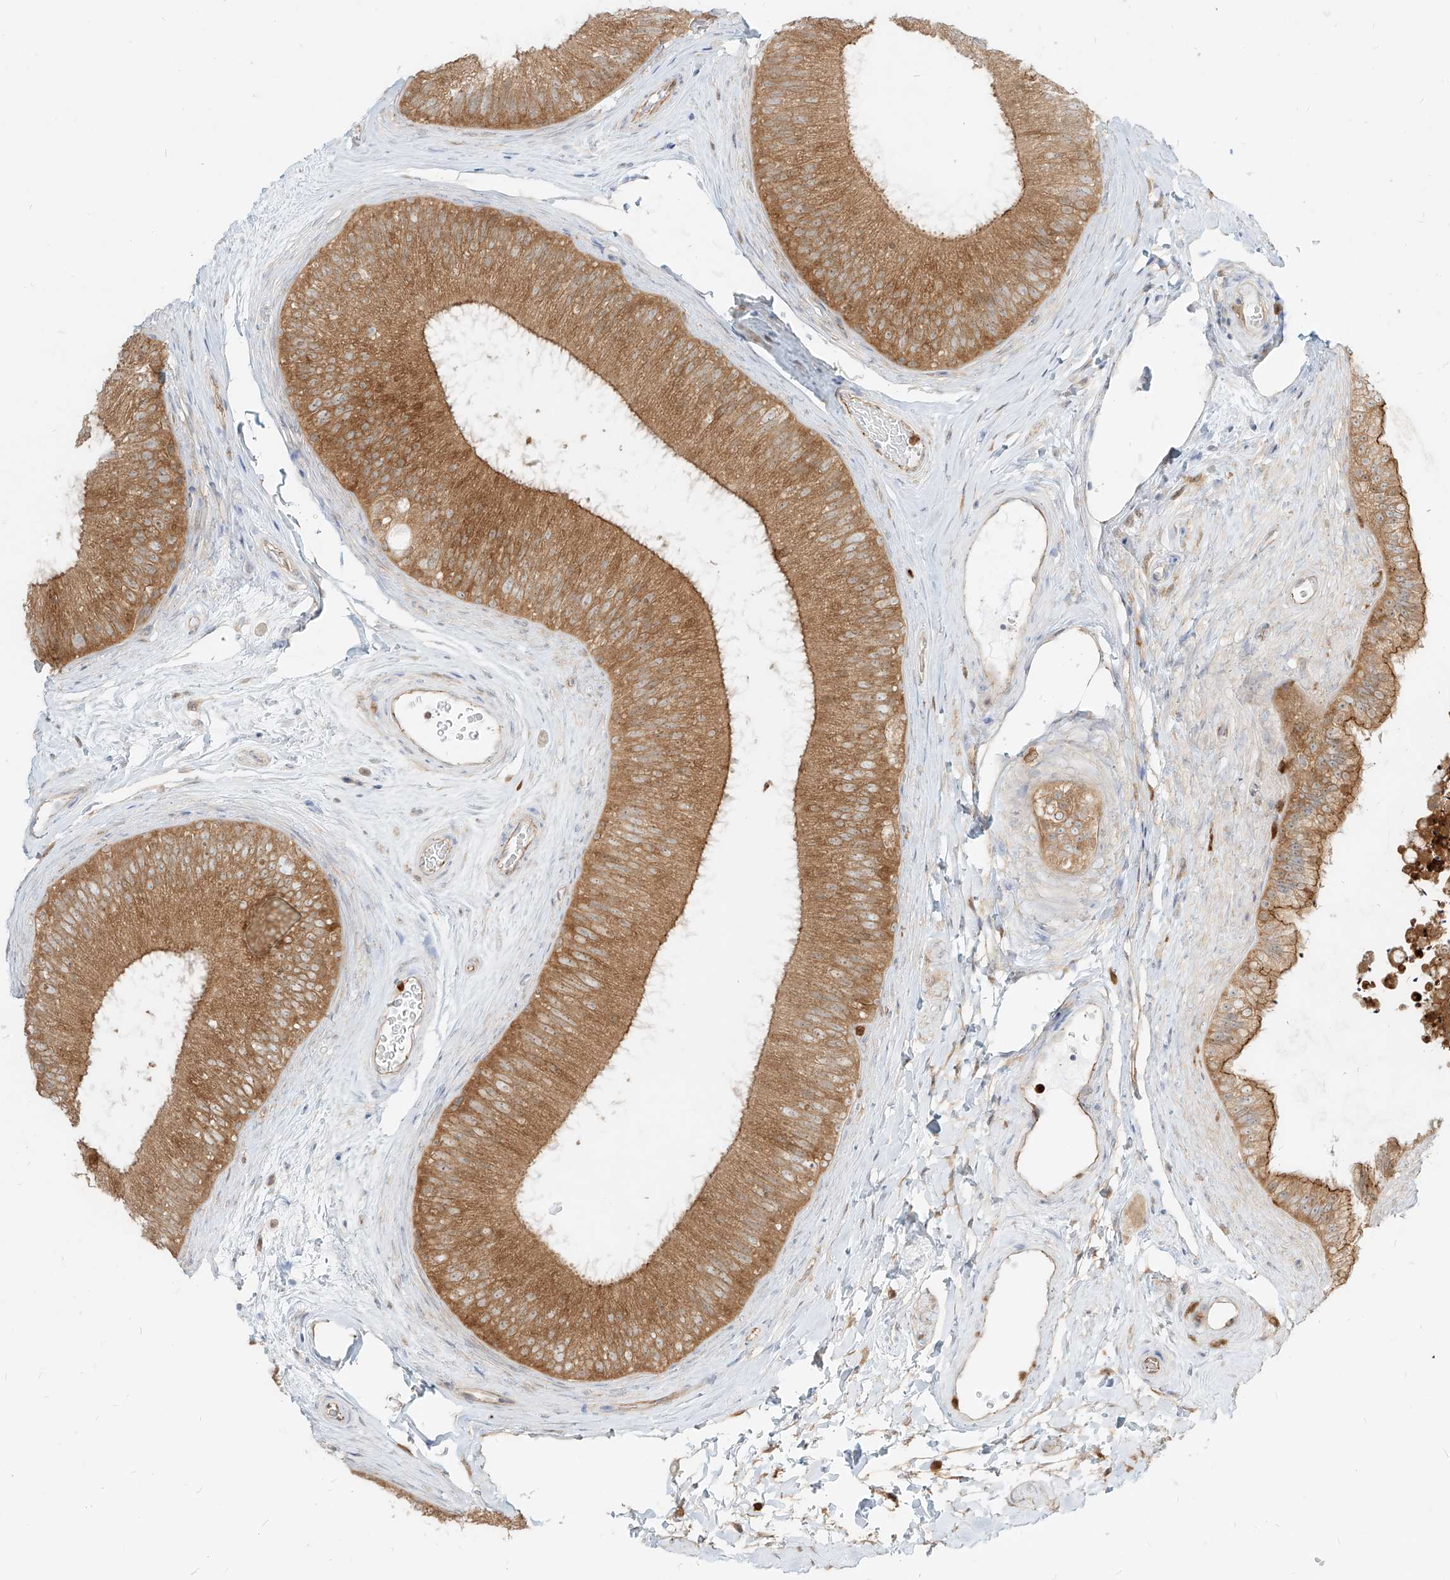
{"staining": {"intensity": "moderate", "quantity": ">75%", "location": "cytoplasmic/membranous"}, "tissue": "epididymis", "cell_type": "Glandular cells", "image_type": "normal", "snomed": [{"axis": "morphology", "description": "Normal tissue, NOS"}, {"axis": "topography", "description": "Epididymis"}], "caption": "The immunohistochemical stain shows moderate cytoplasmic/membranous positivity in glandular cells of unremarkable epididymis.", "gene": "PGD", "patient": {"sex": "male", "age": 45}}